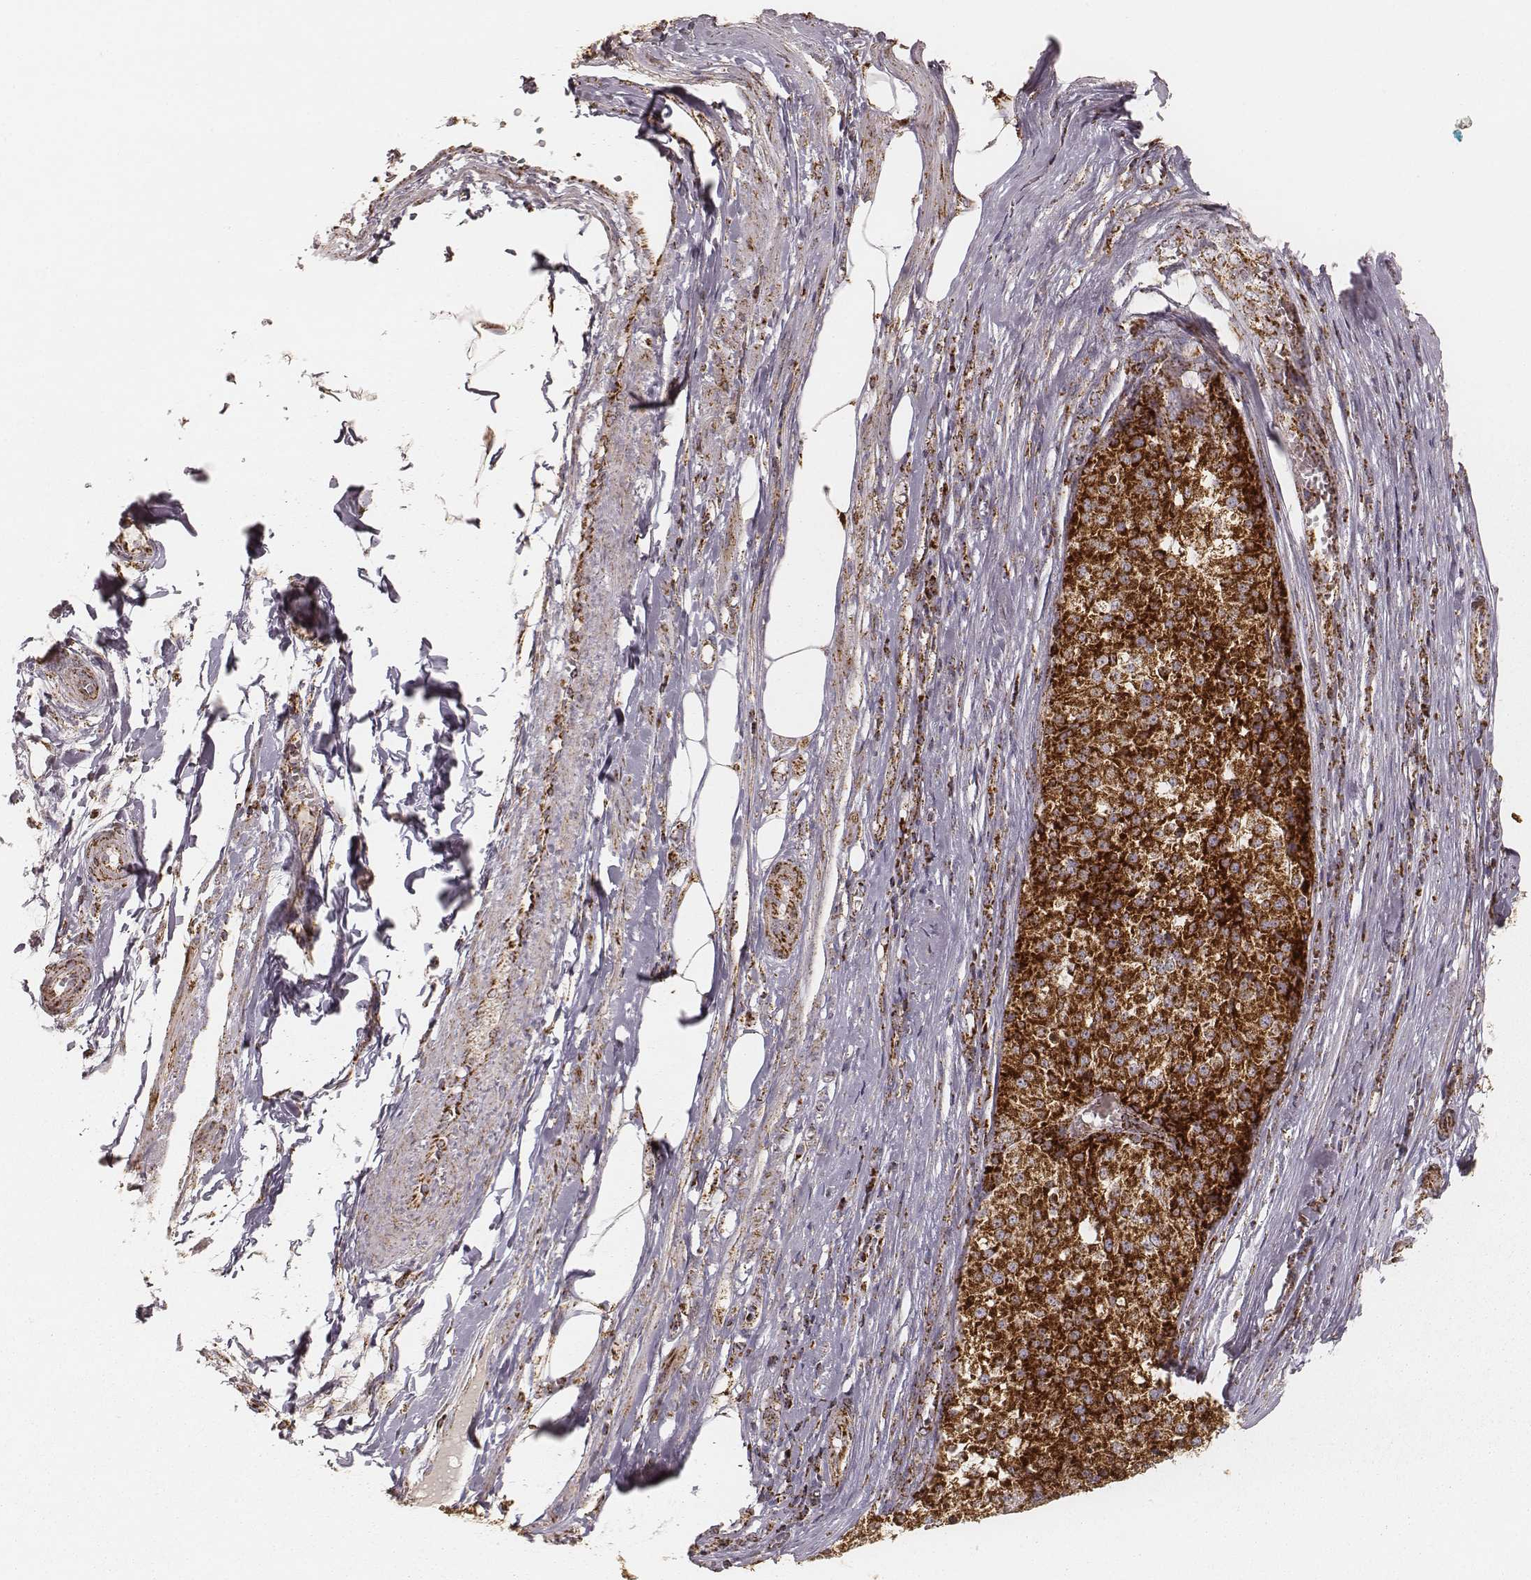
{"staining": {"intensity": "strong", "quantity": ">75%", "location": "cytoplasmic/membranous"}, "tissue": "melanoma", "cell_type": "Tumor cells", "image_type": "cancer", "snomed": [{"axis": "morphology", "description": "Malignant melanoma, Metastatic site"}, {"axis": "topography", "description": "Lymph node"}], "caption": "Melanoma stained for a protein demonstrates strong cytoplasmic/membranous positivity in tumor cells.", "gene": "CS", "patient": {"sex": "female", "age": 64}}